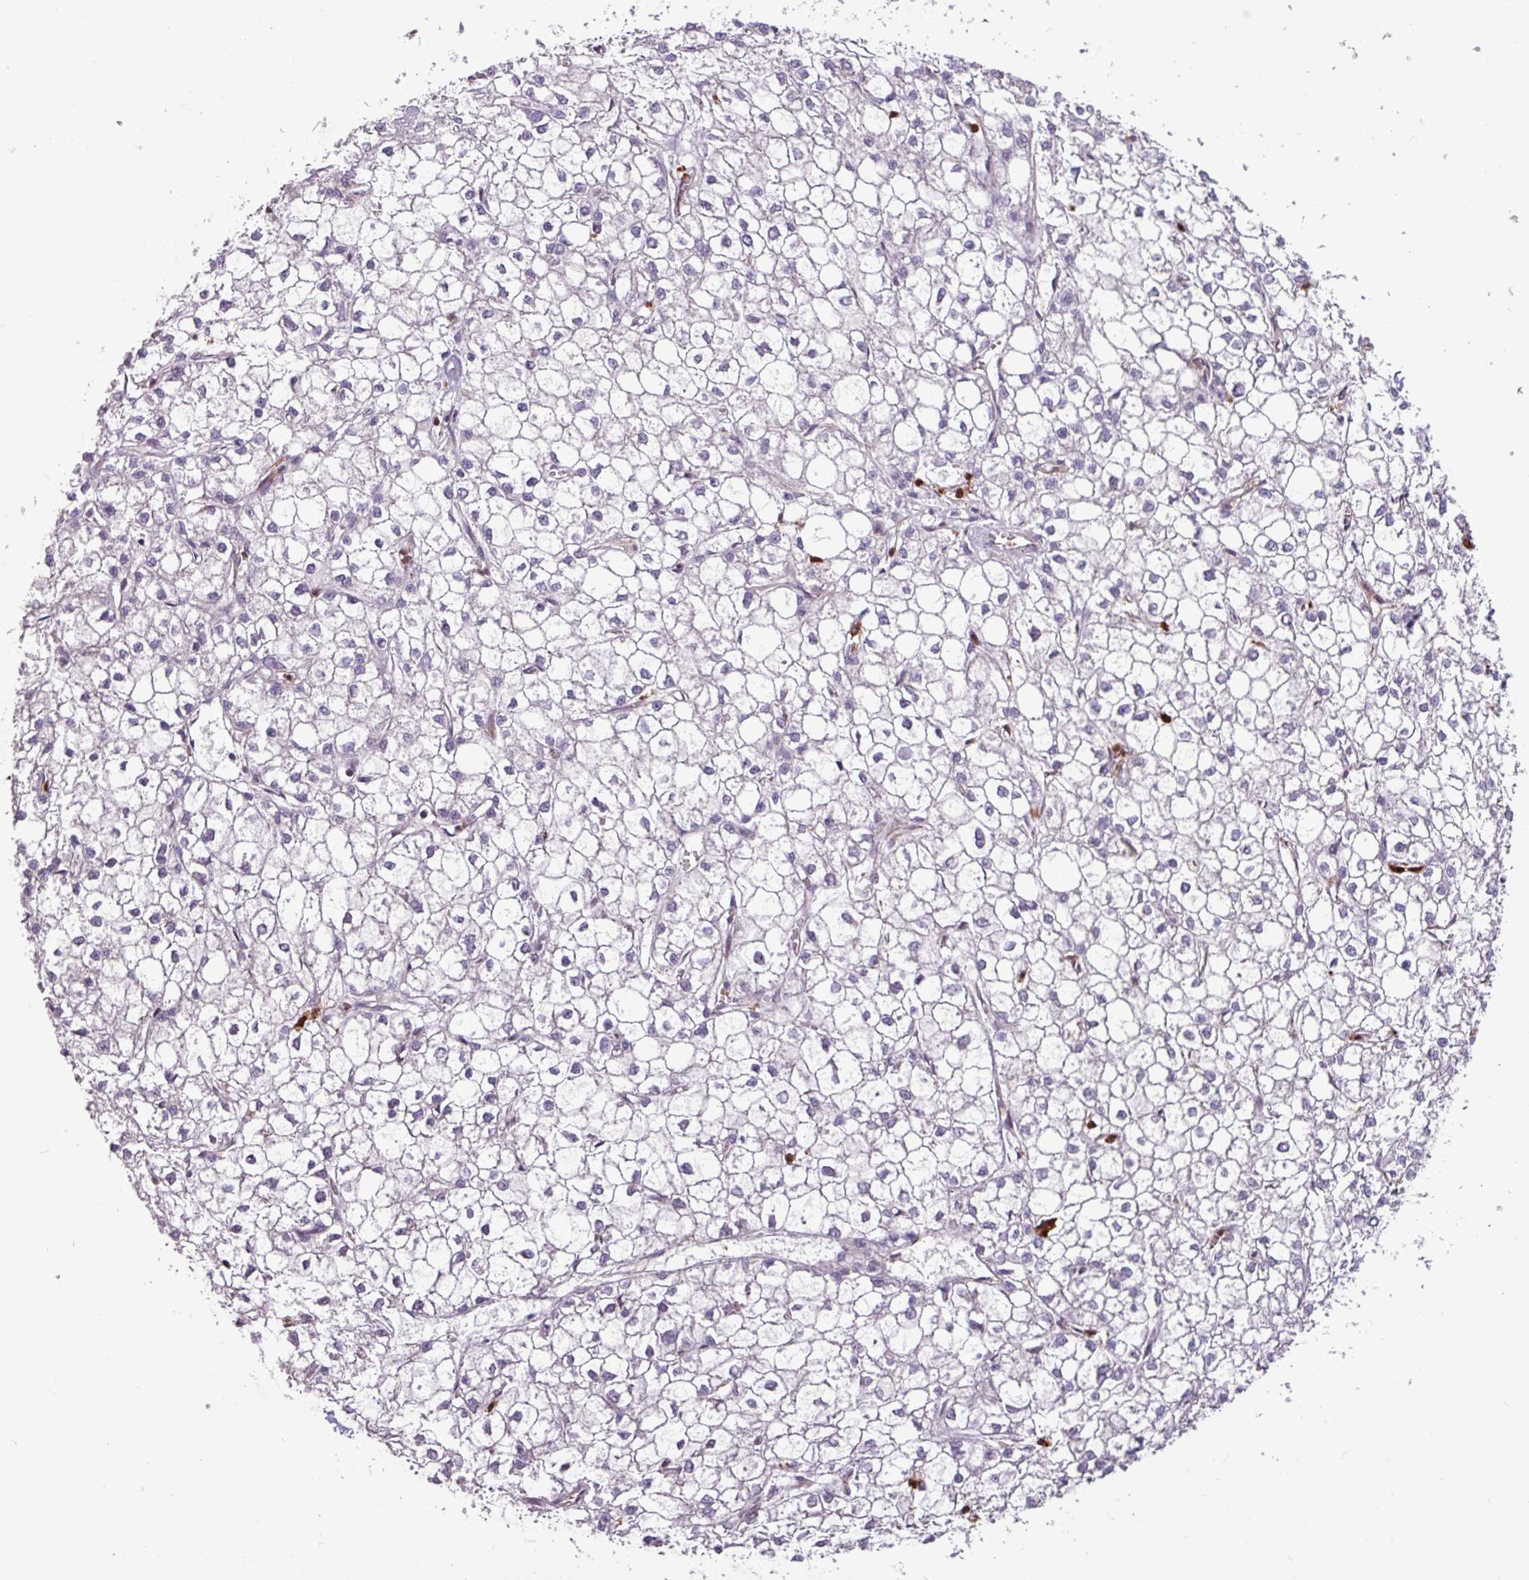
{"staining": {"intensity": "negative", "quantity": "none", "location": "none"}, "tissue": "liver cancer", "cell_type": "Tumor cells", "image_type": "cancer", "snomed": [{"axis": "morphology", "description": "Carcinoma, Hepatocellular, NOS"}, {"axis": "topography", "description": "Liver"}], "caption": "Human liver cancer (hepatocellular carcinoma) stained for a protein using immunohistochemistry demonstrates no positivity in tumor cells.", "gene": "SEC61G", "patient": {"sex": "female", "age": 43}}